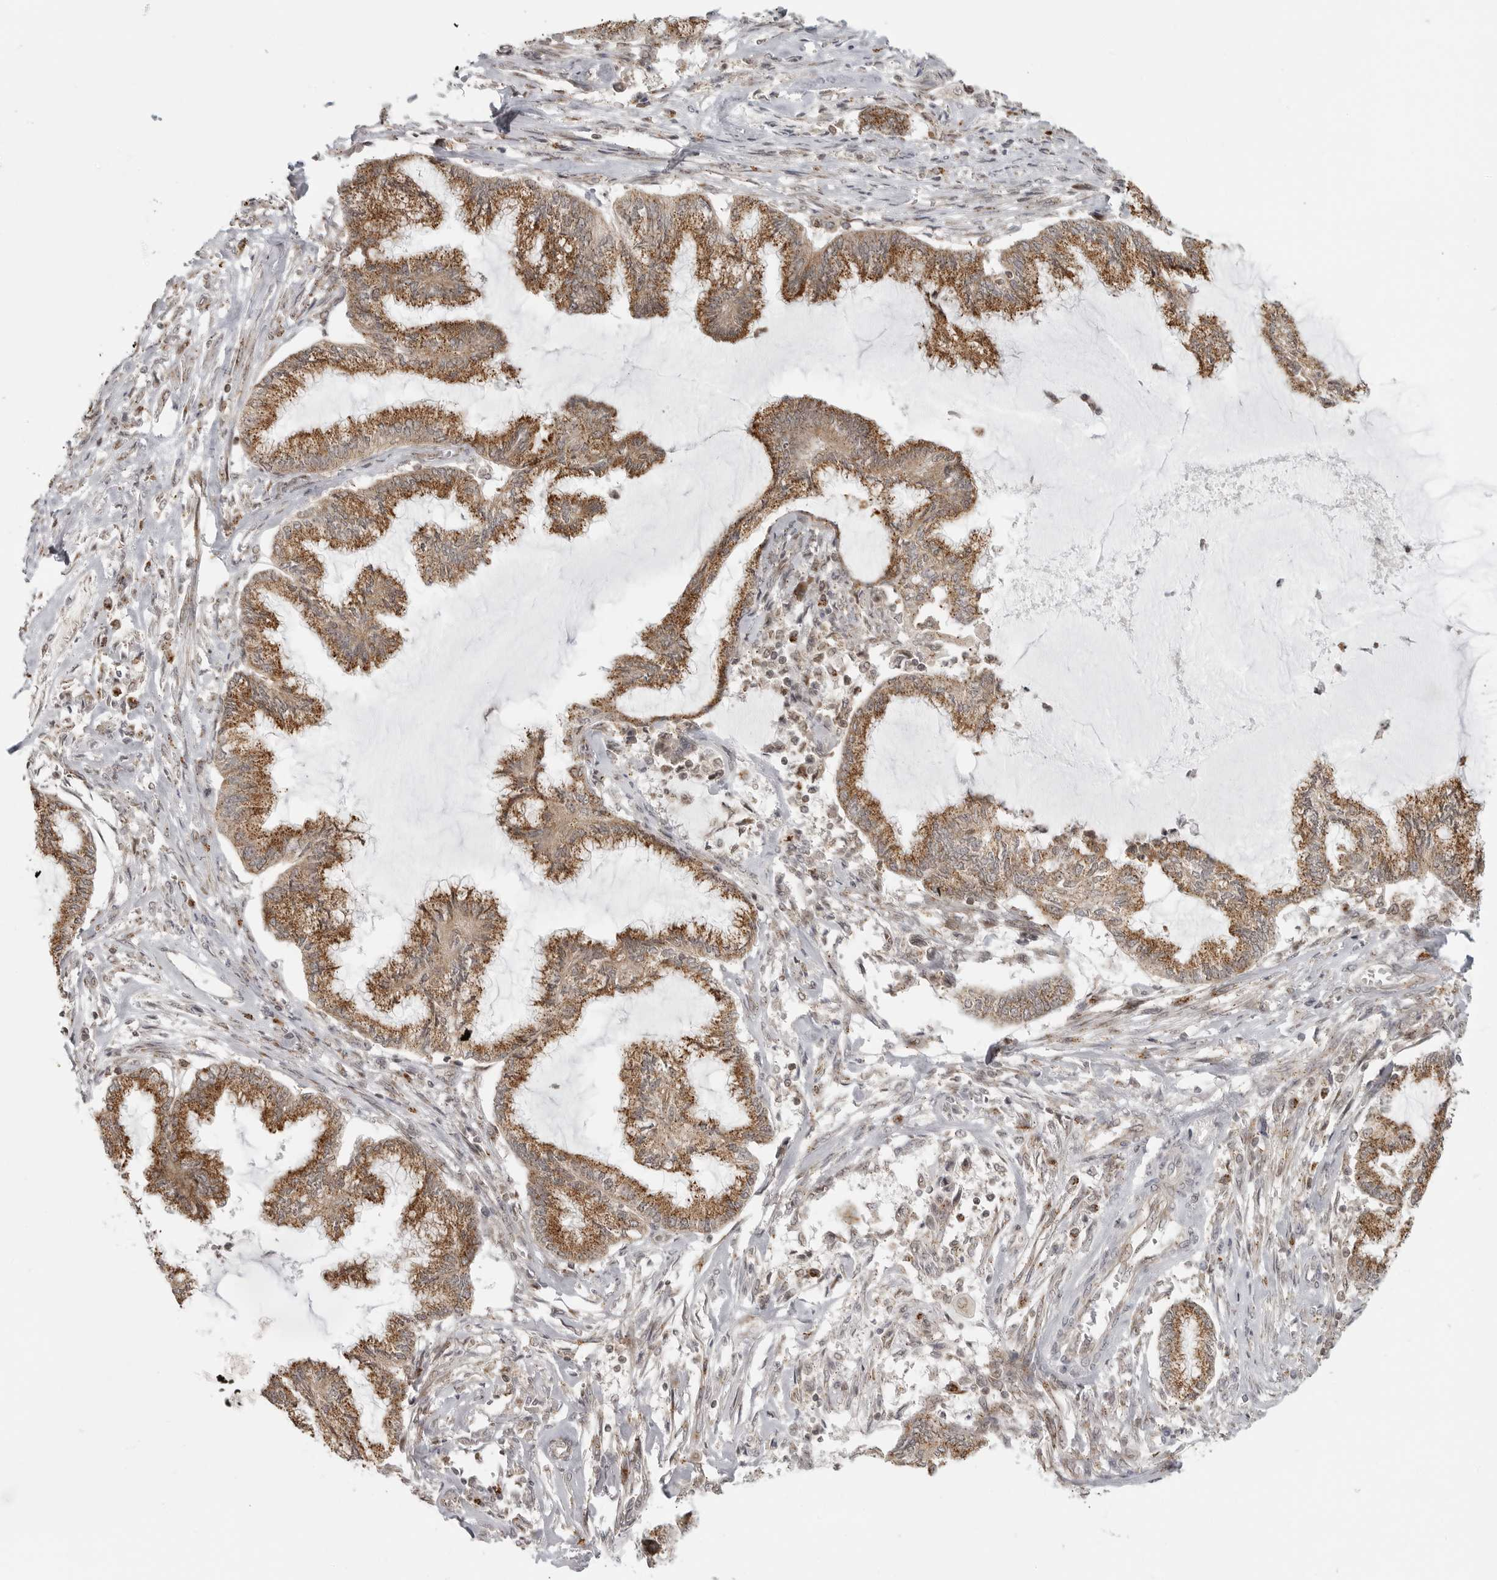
{"staining": {"intensity": "moderate", "quantity": ">75%", "location": "cytoplasmic/membranous"}, "tissue": "endometrial cancer", "cell_type": "Tumor cells", "image_type": "cancer", "snomed": [{"axis": "morphology", "description": "Adenocarcinoma, NOS"}, {"axis": "topography", "description": "Endometrium"}], "caption": "Immunohistochemistry image of neoplastic tissue: human adenocarcinoma (endometrial) stained using immunohistochemistry (IHC) reveals medium levels of moderate protein expression localized specifically in the cytoplasmic/membranous of tumor cells, appearing as a cytoplasmic/membranous brown color.", "gene": "COPA", "patient": {"sex": "female", "age": 86}}